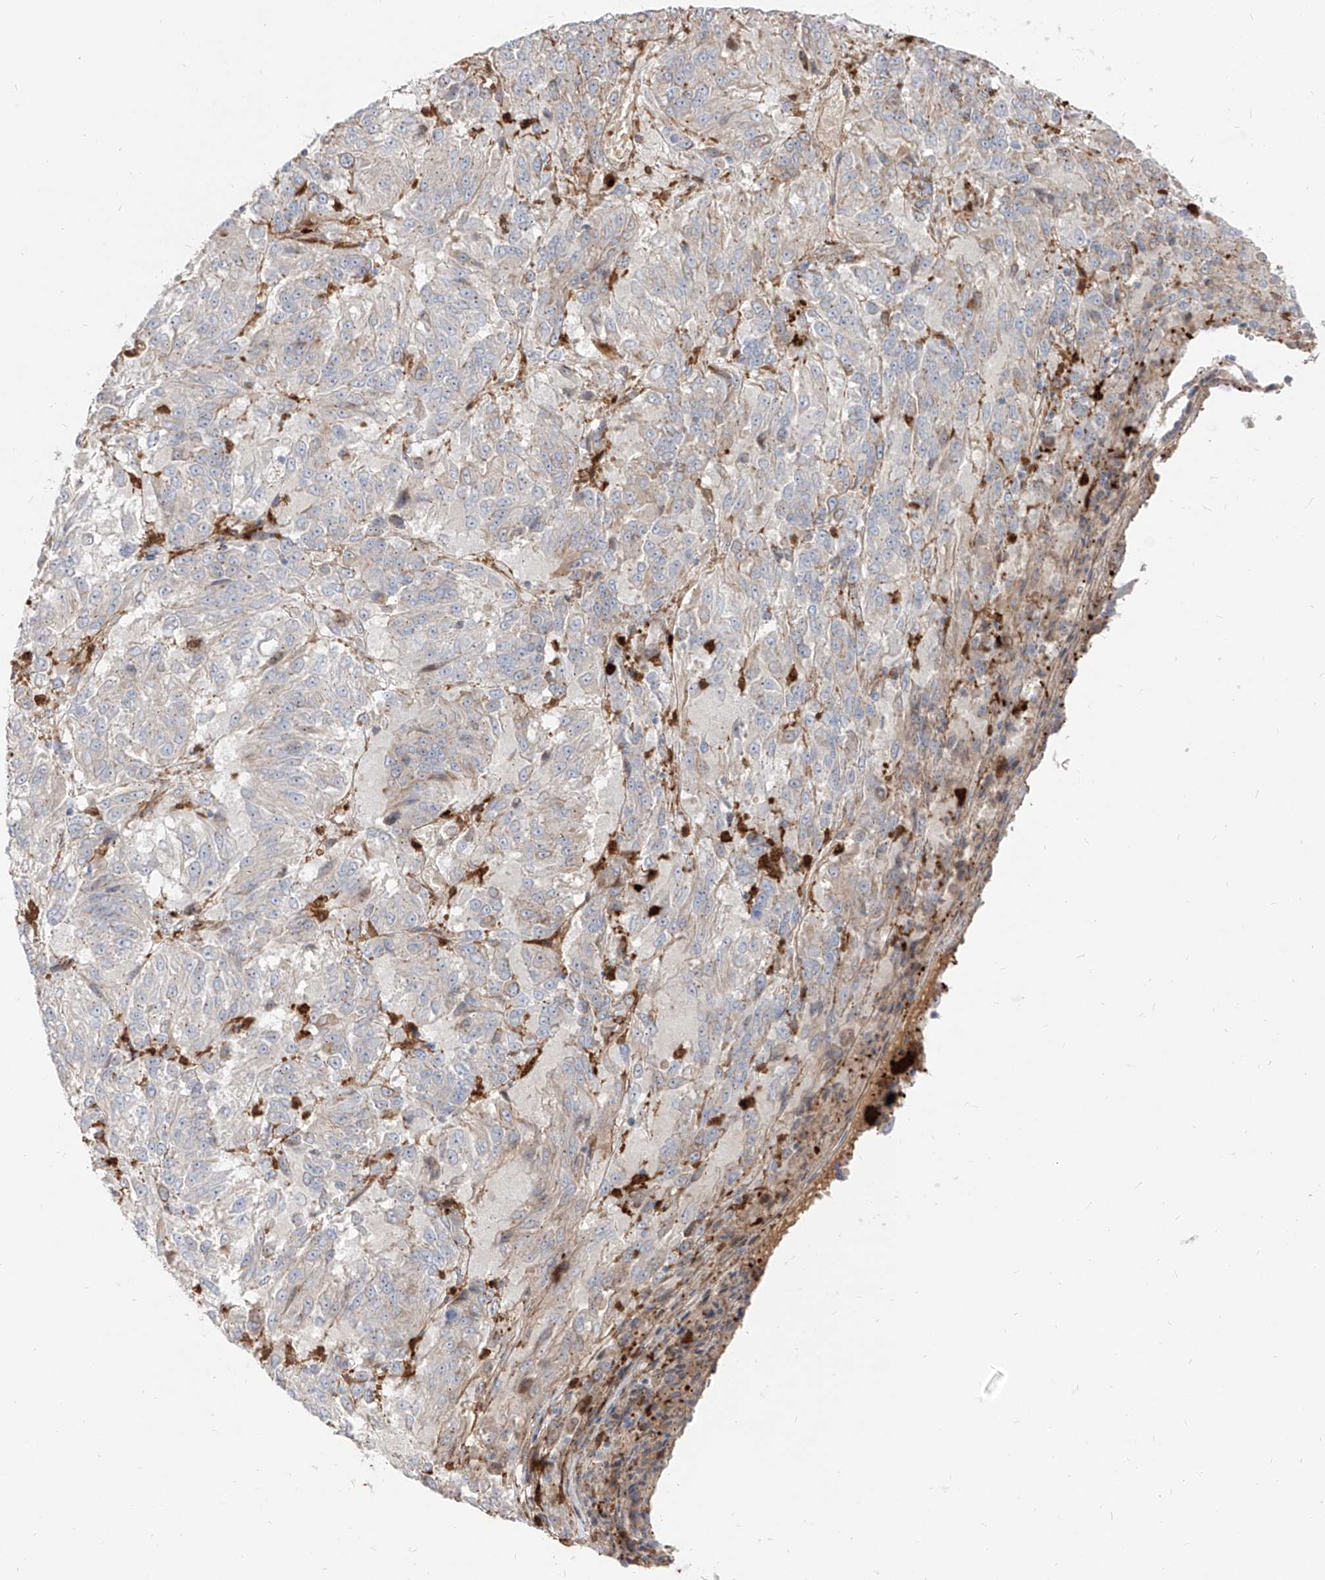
{"staining": {"intensity": "negative", "quantity": "none", "location": "none"}, "tissue": "melanoma", "cell_type": "Tumor cells", "image_type": "cancer", "snomed": [{"axis": "morphology", "description": "Malignant melanoma, Metastatic site"}, {"axis": "topography", "description": "Lung"}], "caption": "There is no significant expression in tumor cells of malignant melanoma (metastatic site).", "gene": "KYNU", "patient": {"sex": "male", "age": 64}}